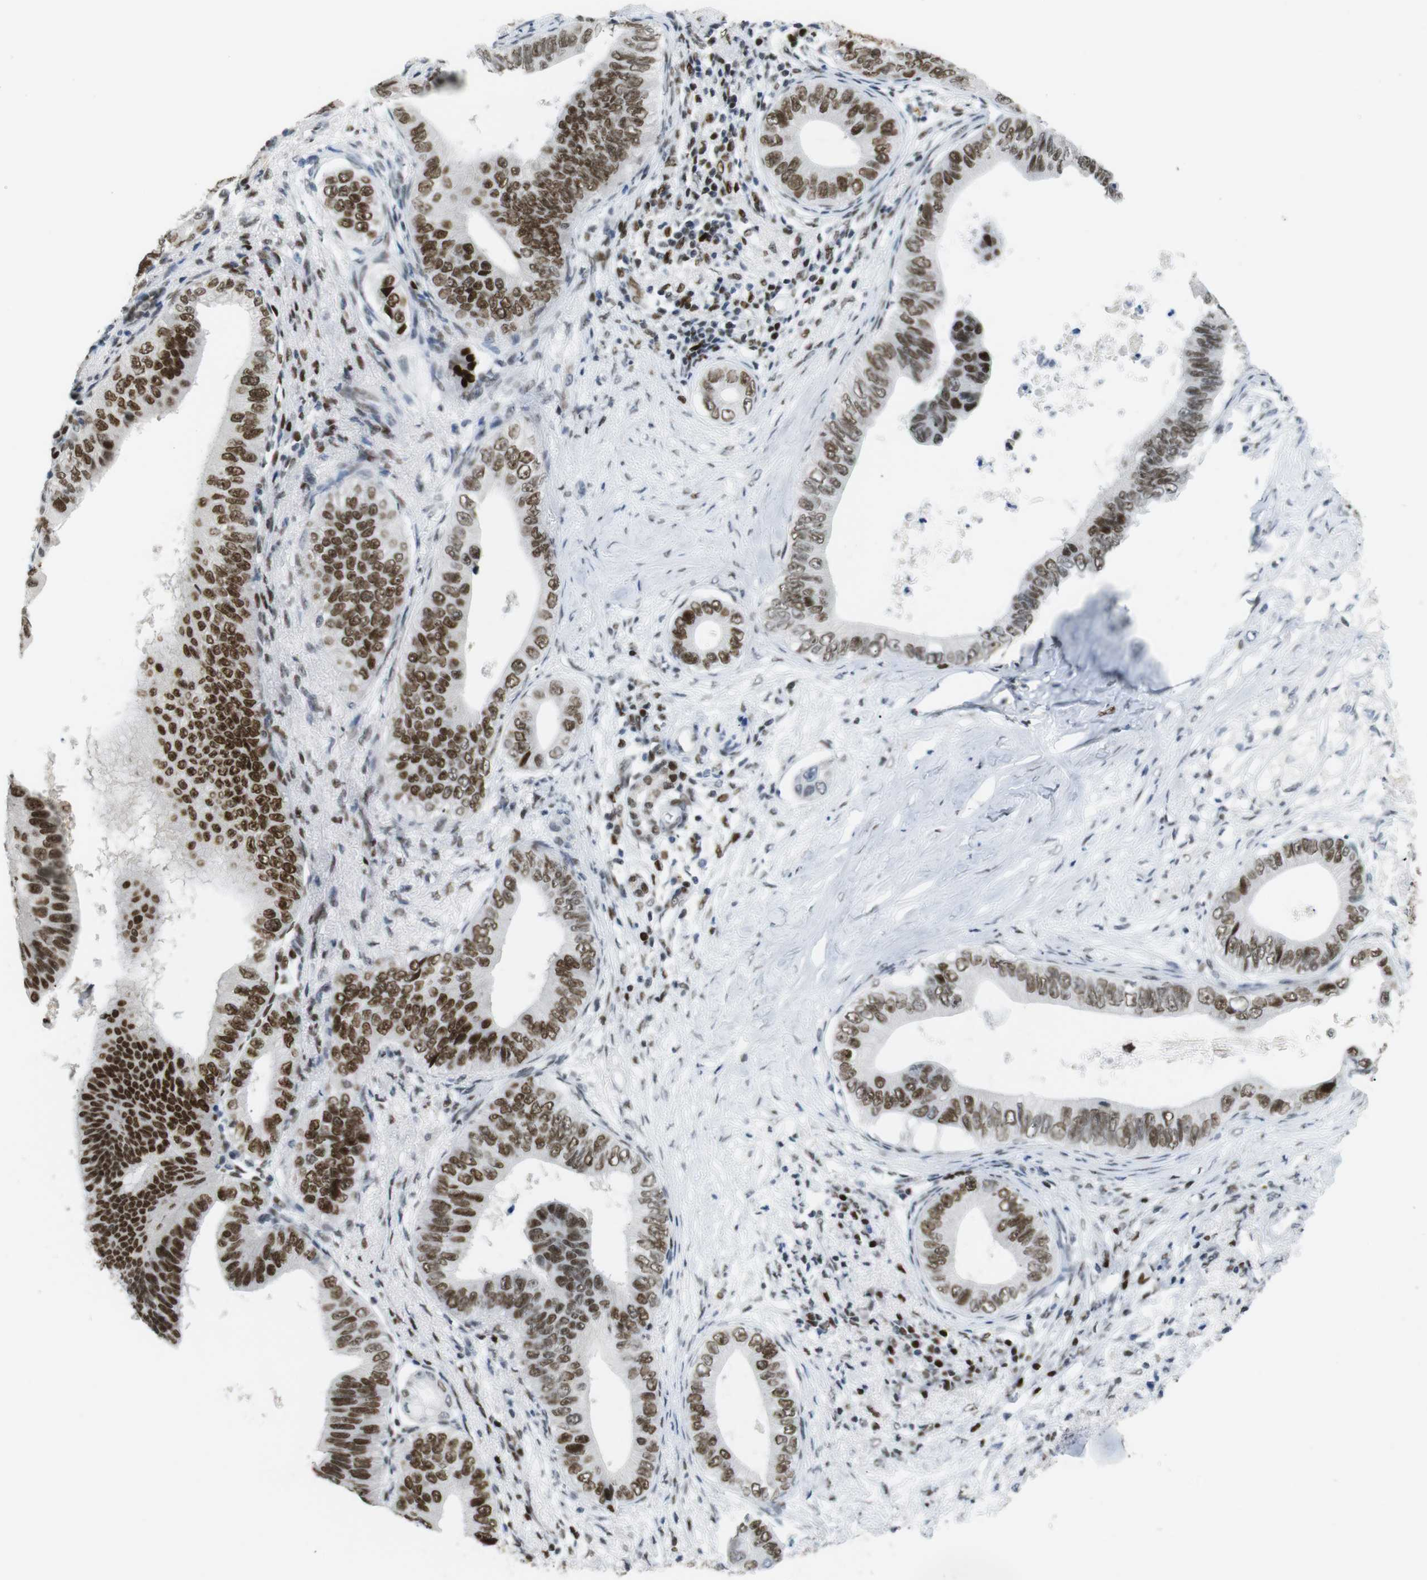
{"staining": {"intensity": "moderate", "quantity": ">75%", "location": "nuclear"}, "tissue": "pancreatic cancer", "cell_type": "Tumor cells", "image_type": "cancer", "snomed": [{"axis": "morphology", "description": "Adenocarcinoma, NOS"}, {"axis": "topography", "description": "Pancreas"}], "caption": "Pancreatic cancer stained with a protein marker reveals moderate staining in tumor cells.", "gene": "RIOX2", "patient": {"sex": "male", "age": 77}}